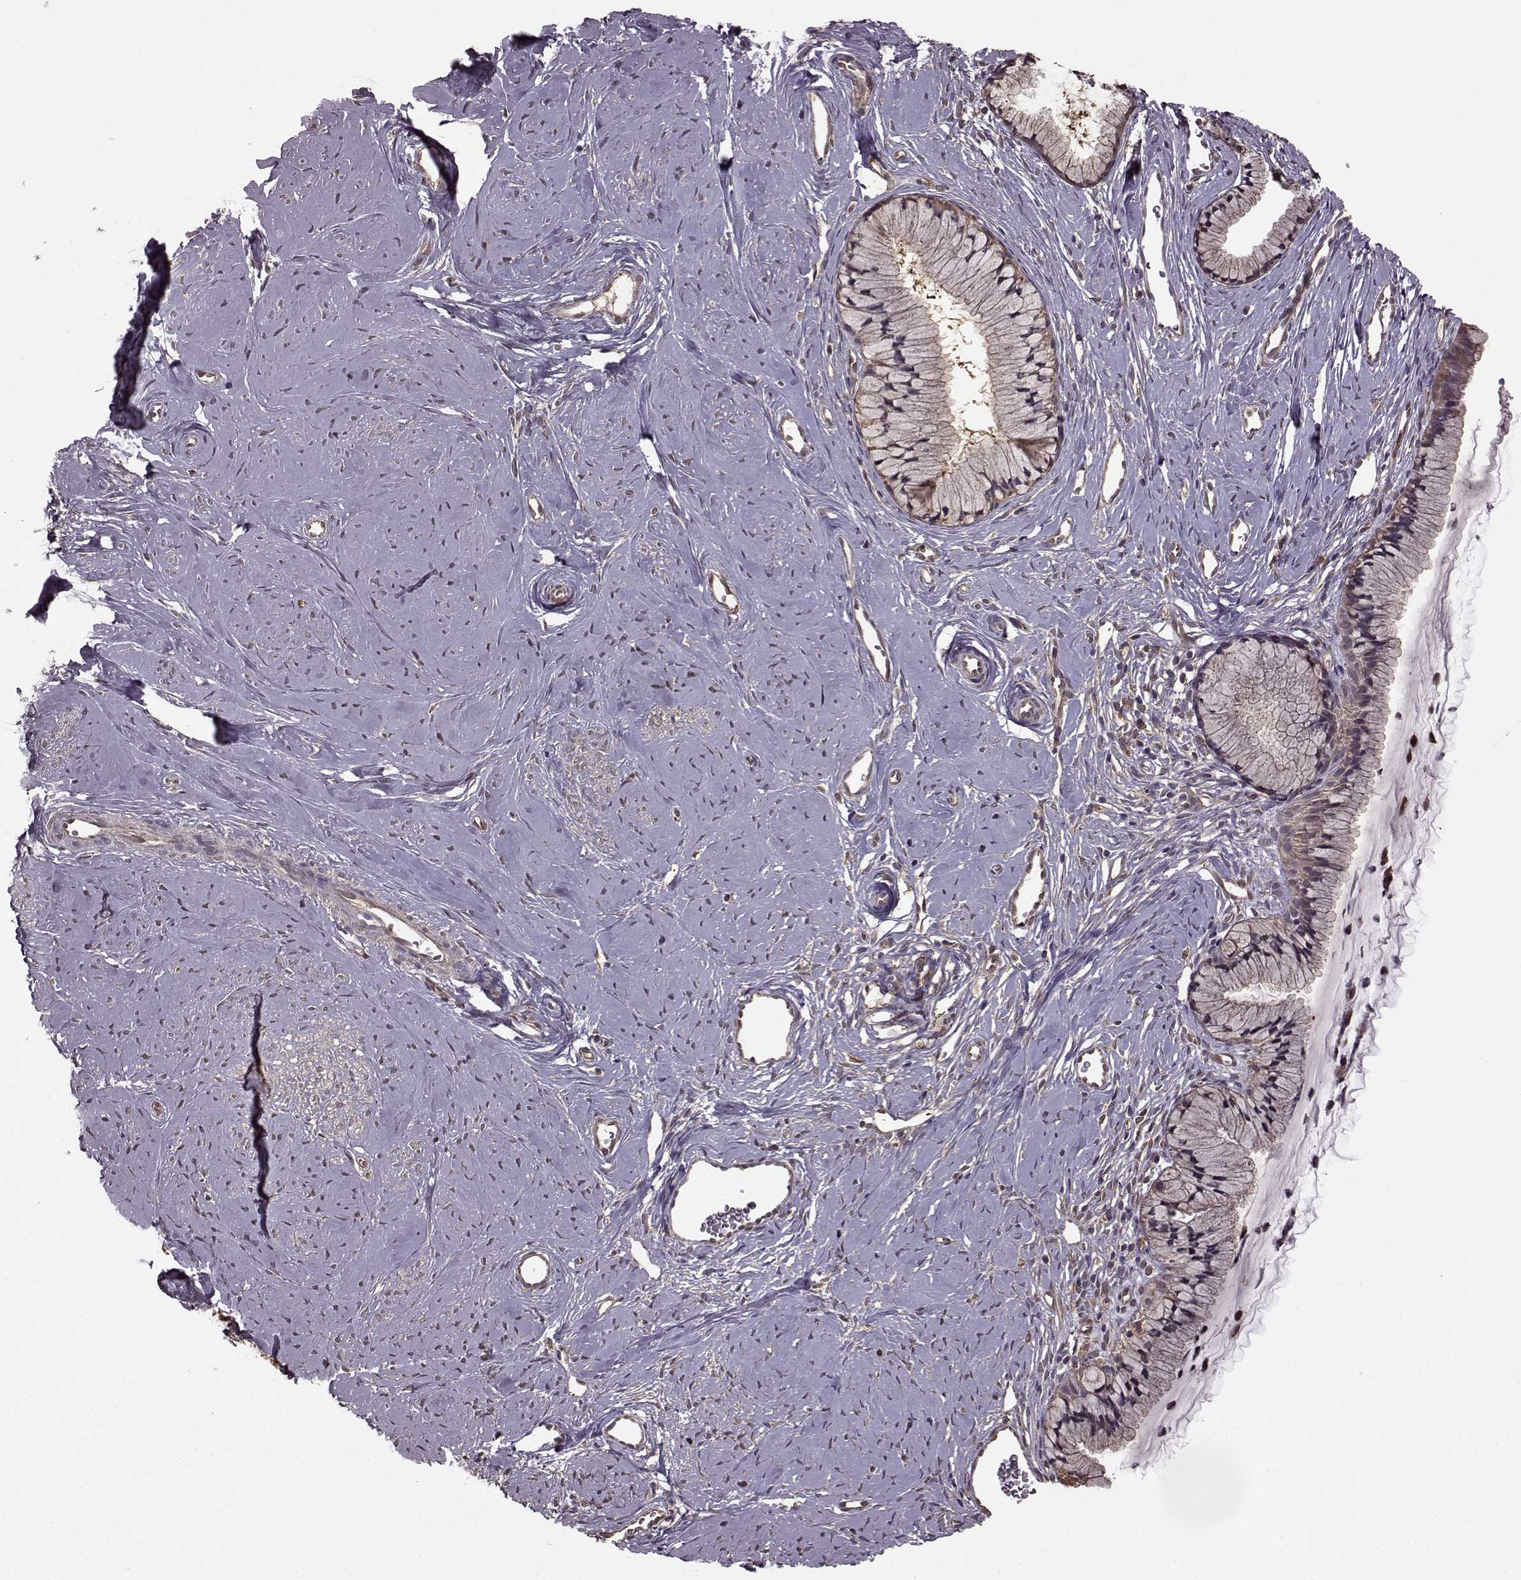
{"staining": {"intensity": "moderate", "quantity": ">75%", "location": "cytoplasmic/membranous"}, "tissue": "cervix", "cell_type": "Glandular cells", "image_type": "normal", "snomed": [{"axis": "morphology", "description": "Normal tissue, NOS"}, {"axis": "topography", "description": "Cervix"}], "caption": "Protein expression analysis of unremarkable cervix displays moderate cytoplasmic/membranous positivity in about >75% of glandular cells. The staining was performed using DAB, with brown indicating positive protein expression. Nuclei are stained blue with hematoxylin.", "gene": "NME1", "patient": {"sex": "female", "age": 40}}